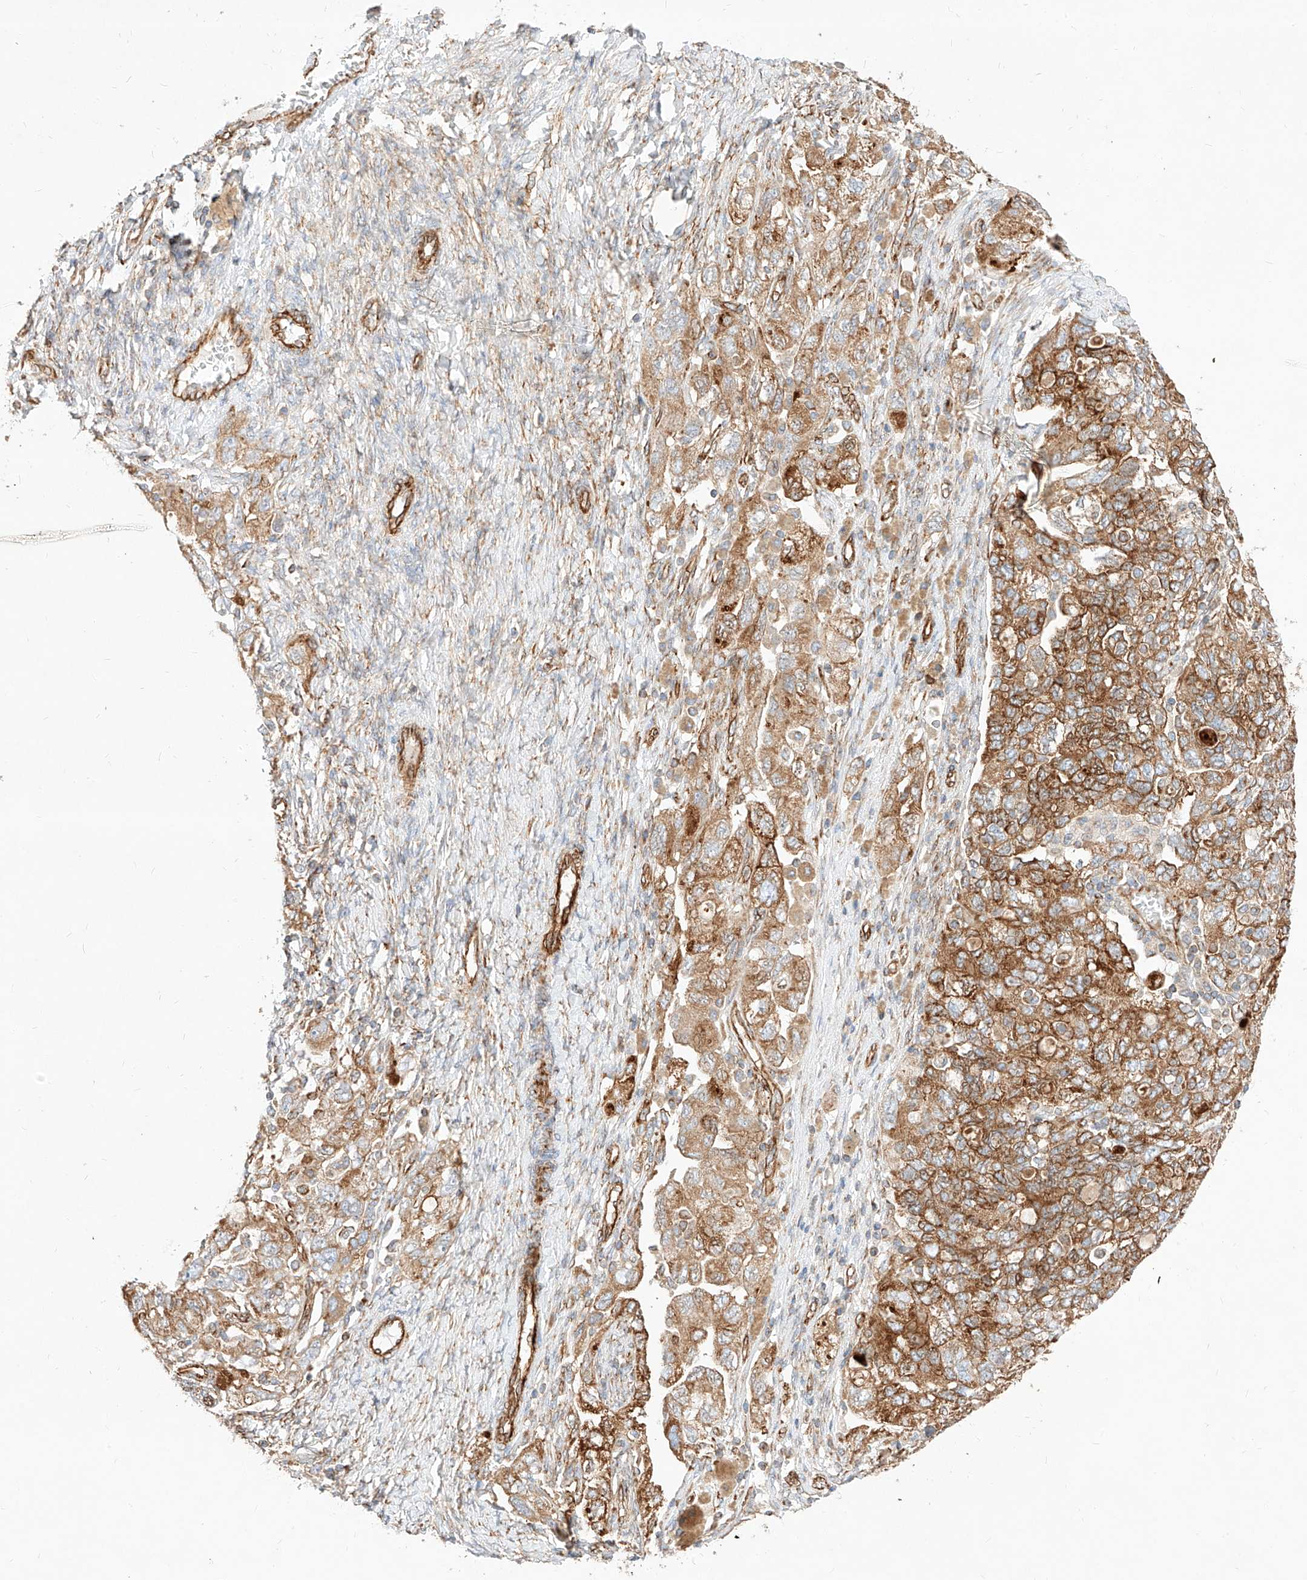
{"staining": {"intensity": "strong", "quantity": ">75%", "location": "cytoplasmic/membranous"}, "tissue": "ovarian cancer", "cell_type": "Tumor cells", "image_type": "cancer", "snomed": [{"axis": "morphology", "description": "Carcinoma, NOS"}, {"axis": "morphology", "description": "Cystadenocarcinoma, serous, NOS"}, {"axis": "topography", "description": "Ovary"}], "caption": "Immunohistochemical staining of carcinoma (ovarian) displays strong cytoplasmic/membranous protein expression in approximately >75% of tumor cells.", "gene": "CSGALNACT2", "patient": {"sex": "female", "age": 69}}